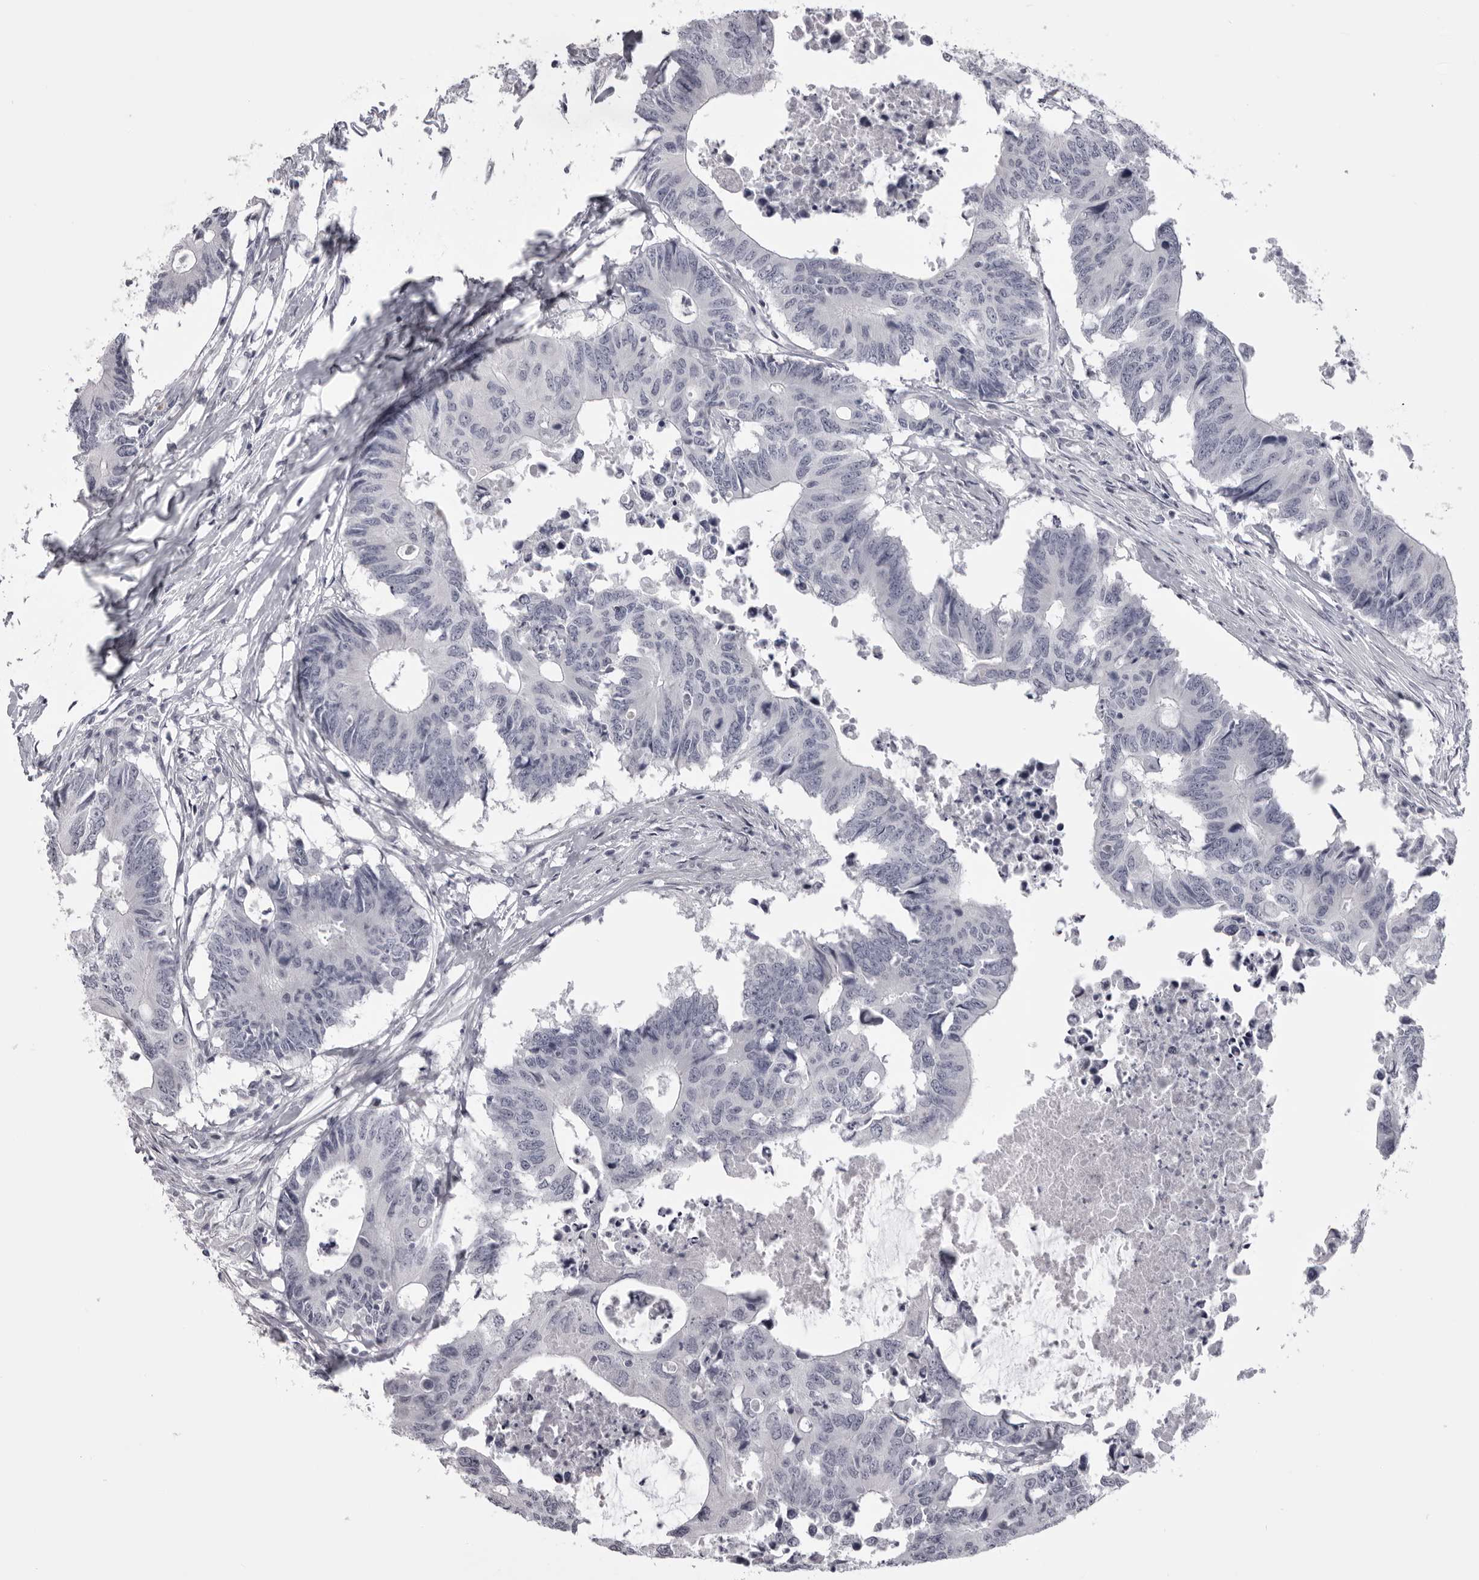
{"staining": {"intensity": "negative", "quantity": "none", "location": "none"}, "tissue": "colorectal cancer", "cell_type": "Tumor cells", "image_type": "cancer", "snomed": [{"axis": "morphology", "description": "Adenocarcinoma, NOS"}, {"axis": "topography", "description": "Colon"}], "caption": "Immunohistochemical staining of adenocarcinoma (colorectal) demonstrates no significant positivity in tumor cells.", "gene": "EPHA10", "patient": {"sex": "male", "age": 71}}